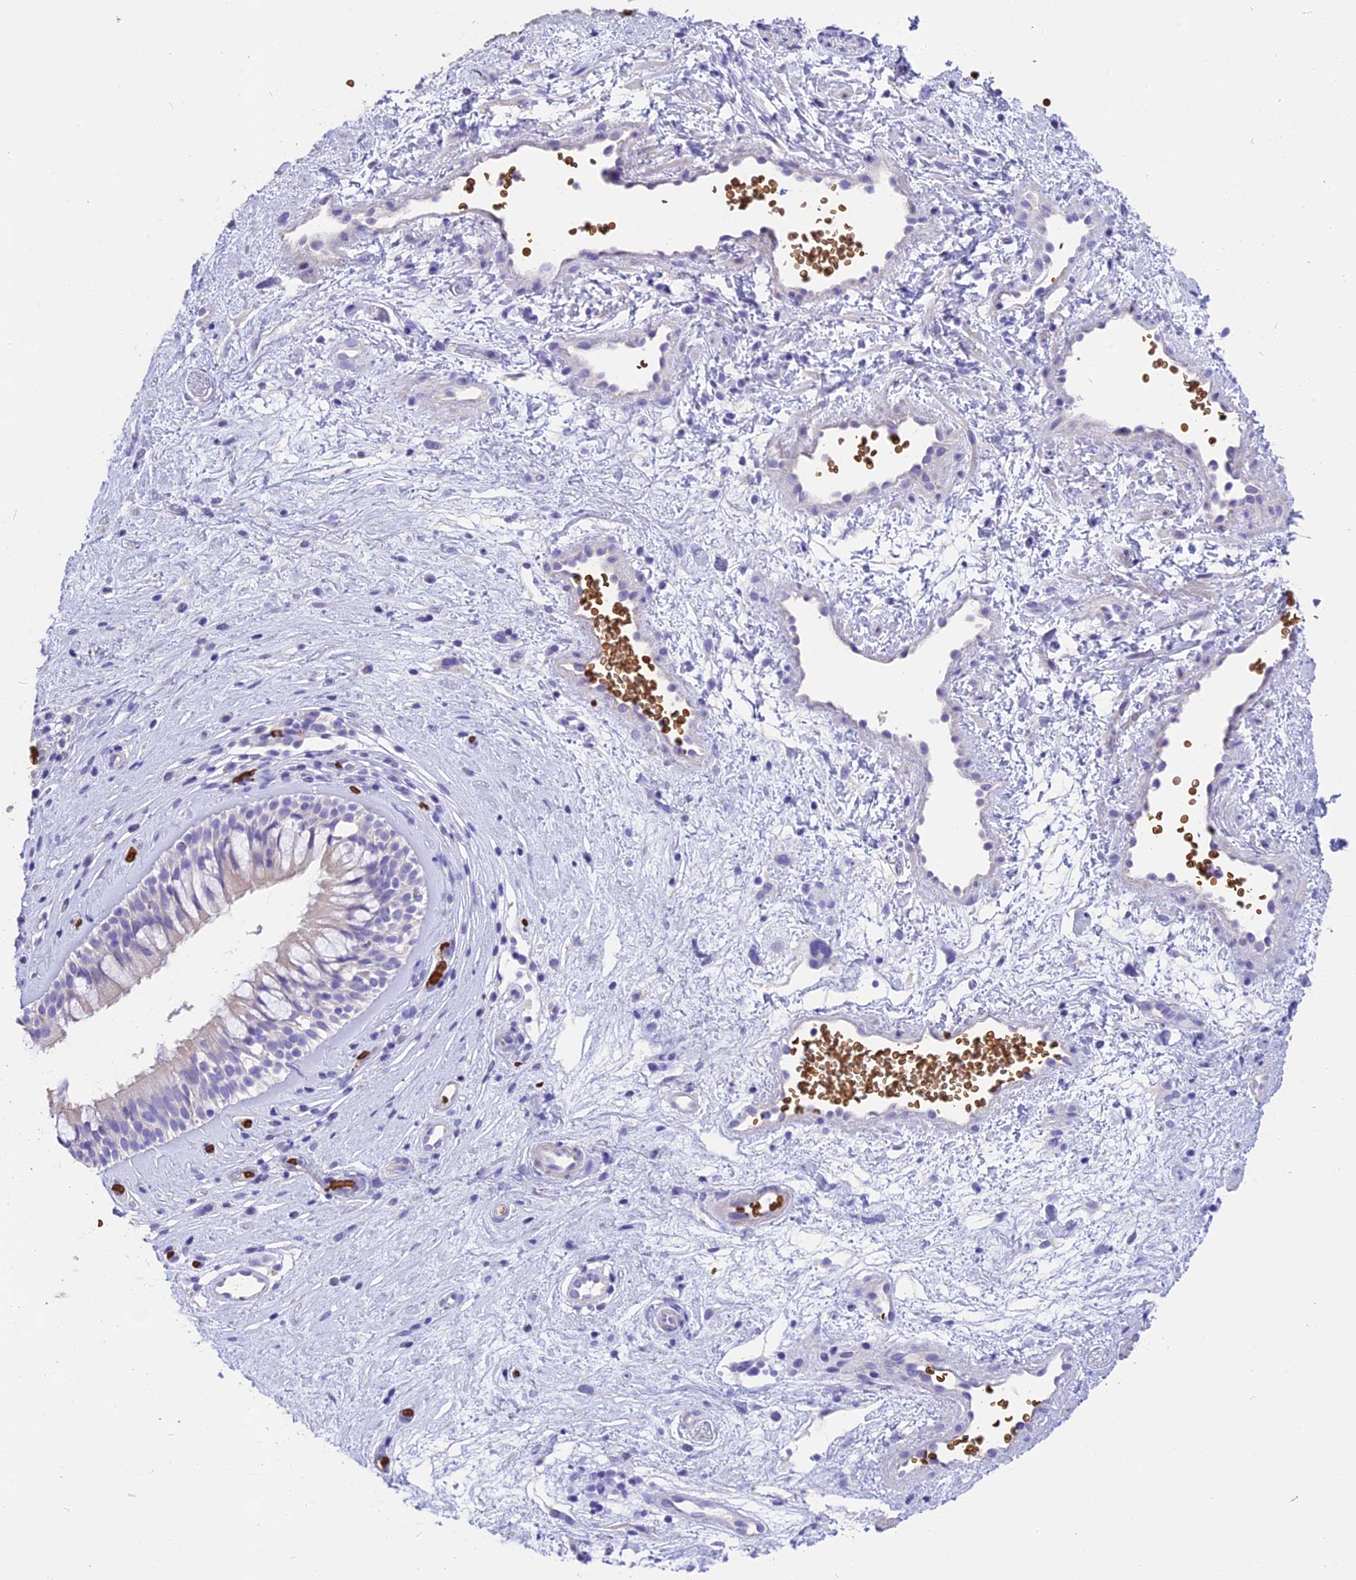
{"staining": {"intensity": "negative", "quantity": "none", "location": "none"}, "tissue": "nasopharynx", "cell_type": "Respiratory epithelial cells", "image_type": "normal", "snomed": [{"axis": "morphology", "description": "Normal tissue, NOS"}, {"axis": "topography", "description": "Nasopharynx"}], "caption": "A high-resolution micrograph shows IHC staining of unremarkable nasopharynx, which displays no significant expression in respiratory epithelial cells.", "gene": "TNNC2", "patient": {"sex": "male", "age": 32}}